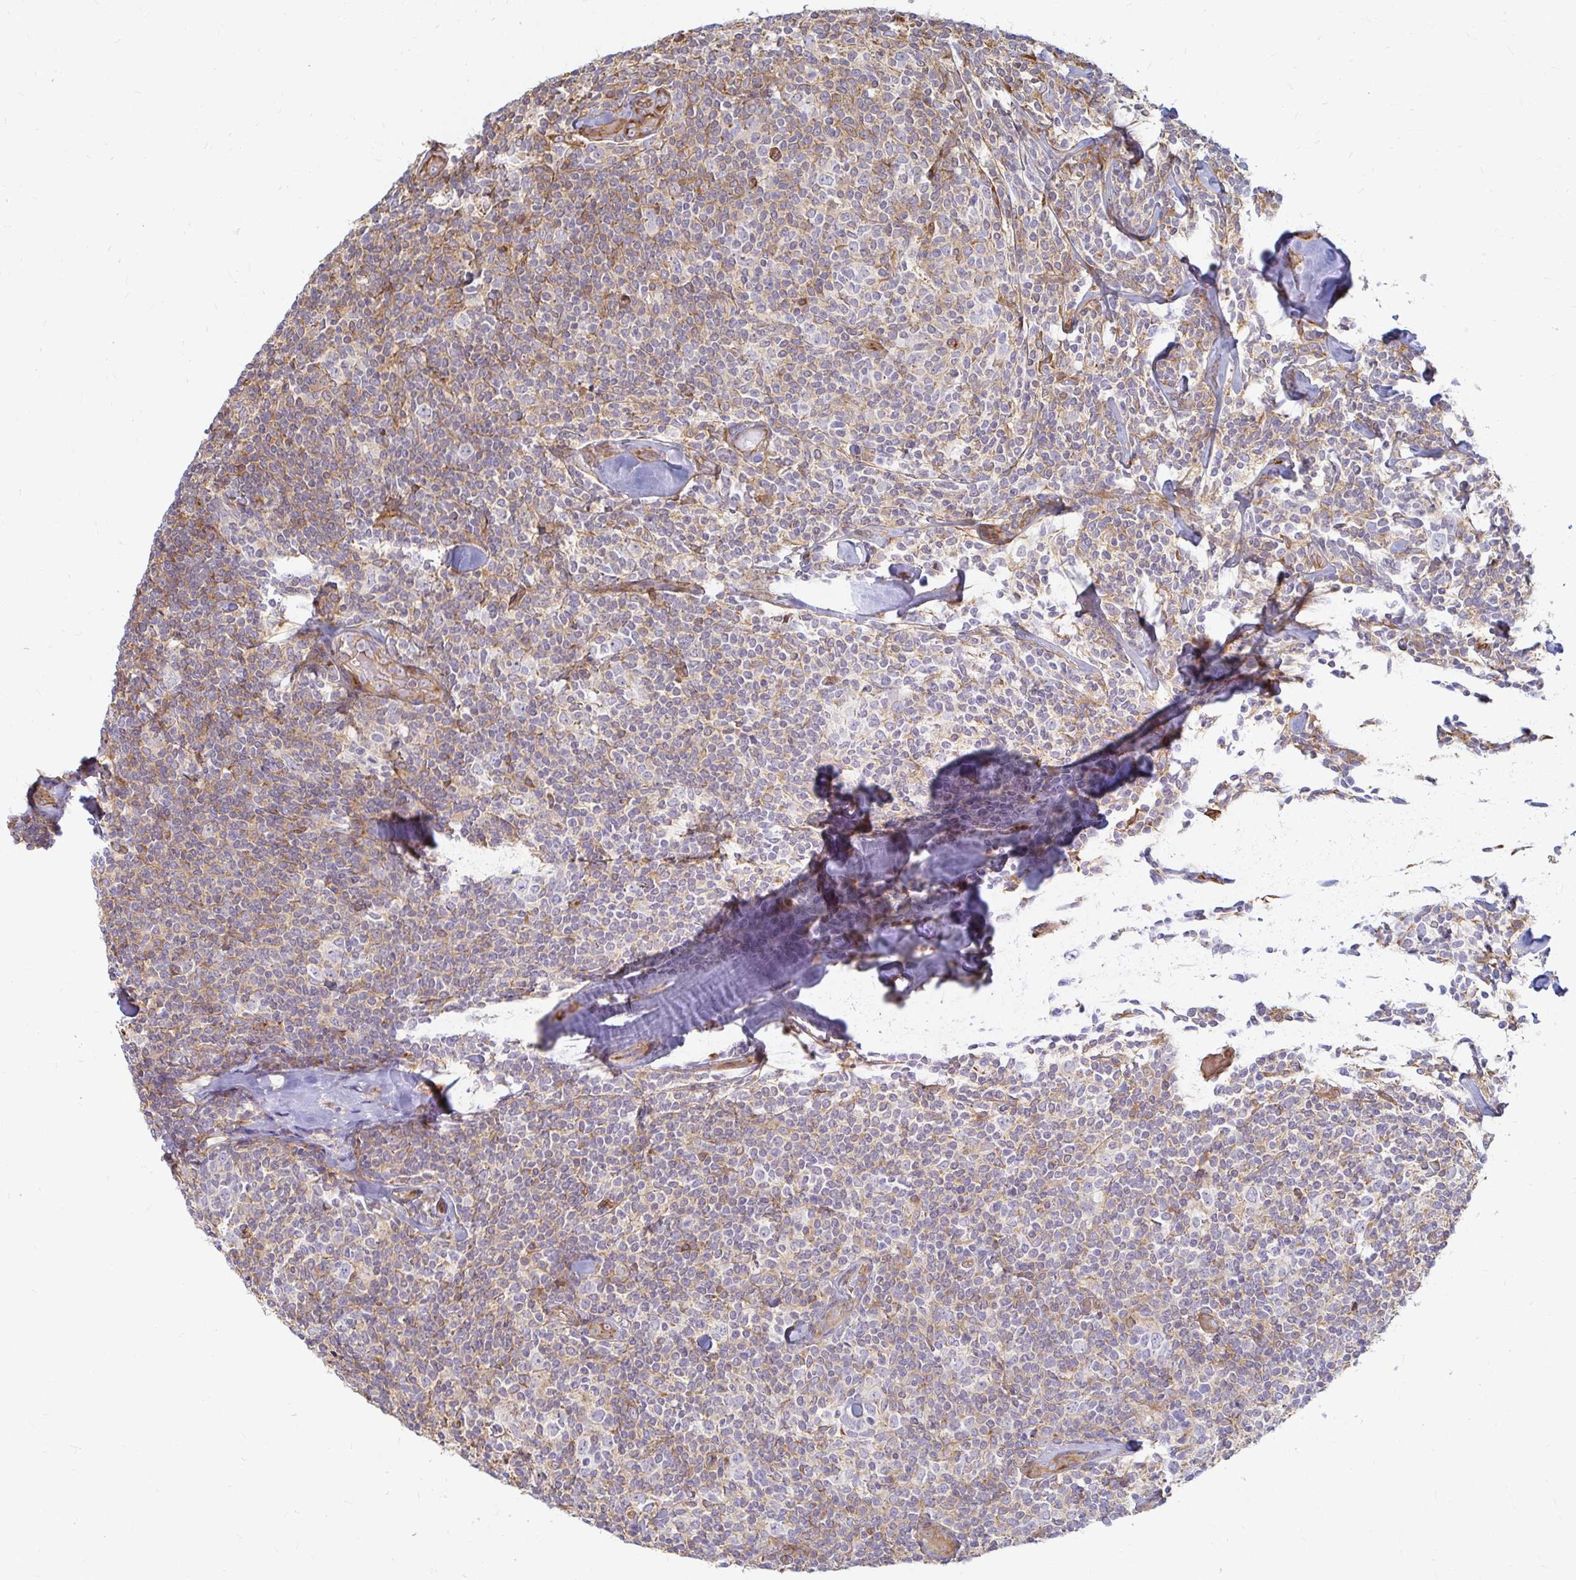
{"staining": {"intensity": "weak", "quantity": "25%-75%", "location": "cytoplasmic/membranous"}, "tissue": "lymphoma", "cell_type": "Tumor cells", "image_type": "cancer", "snomed": [{"axis": "morphology", "description": "Malignant lymphoma, non-Hodgkin's type, Low grade"}, {"axis": "topography", "description": "Lymph node"}], "caption": "A high-resolution image shows IHC staining of lymphoma, which shows weak cytoplasmic/membranous expression in approximately 25%-75% of tumor cells. Nuclei are stained in blue.", "gene": "CAST", "patient": {"sex": "female", "age": 56}}